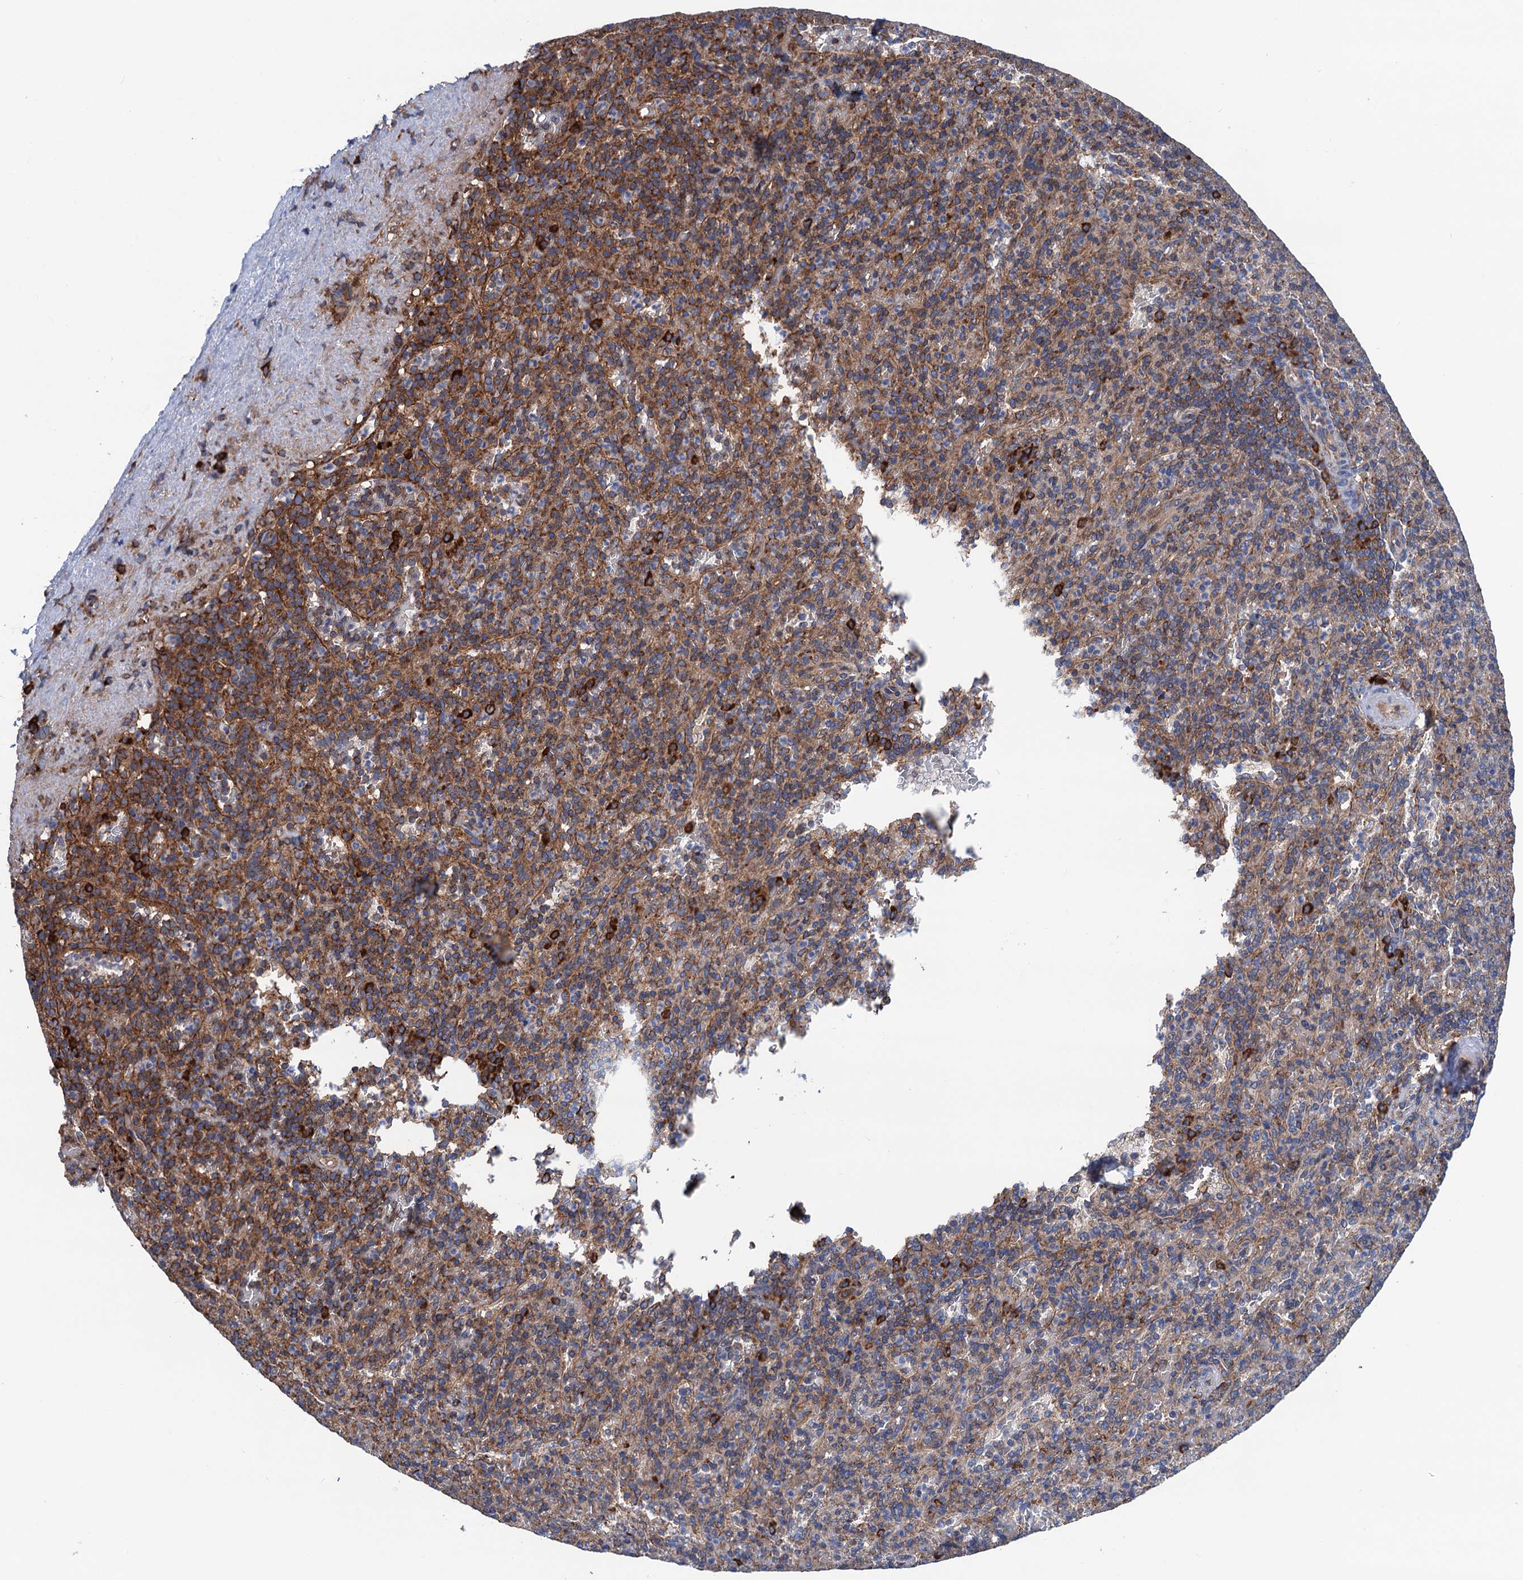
{"staining": {"intensity": "moderate", "quantity": "25%-75%", "location": "cytoplasmic/membranous"}, "tissue": "spleen", "cell_type": "Cells in red pulp", "image_type": "normal", "snomed": [{"axis": "morphology", "description": "Normal tissue, NOS"}, {"axis": "topography", "description": "Spleen"}], "caption": "Moderate cytoplasmic/membranous expression for a protein is appreciated in about 25%-75% of cells in red pulp of normal spleen using immunohistochemistry.", "gene": "SLC12A7", "patient": {"sex": "male", "age": 82}}